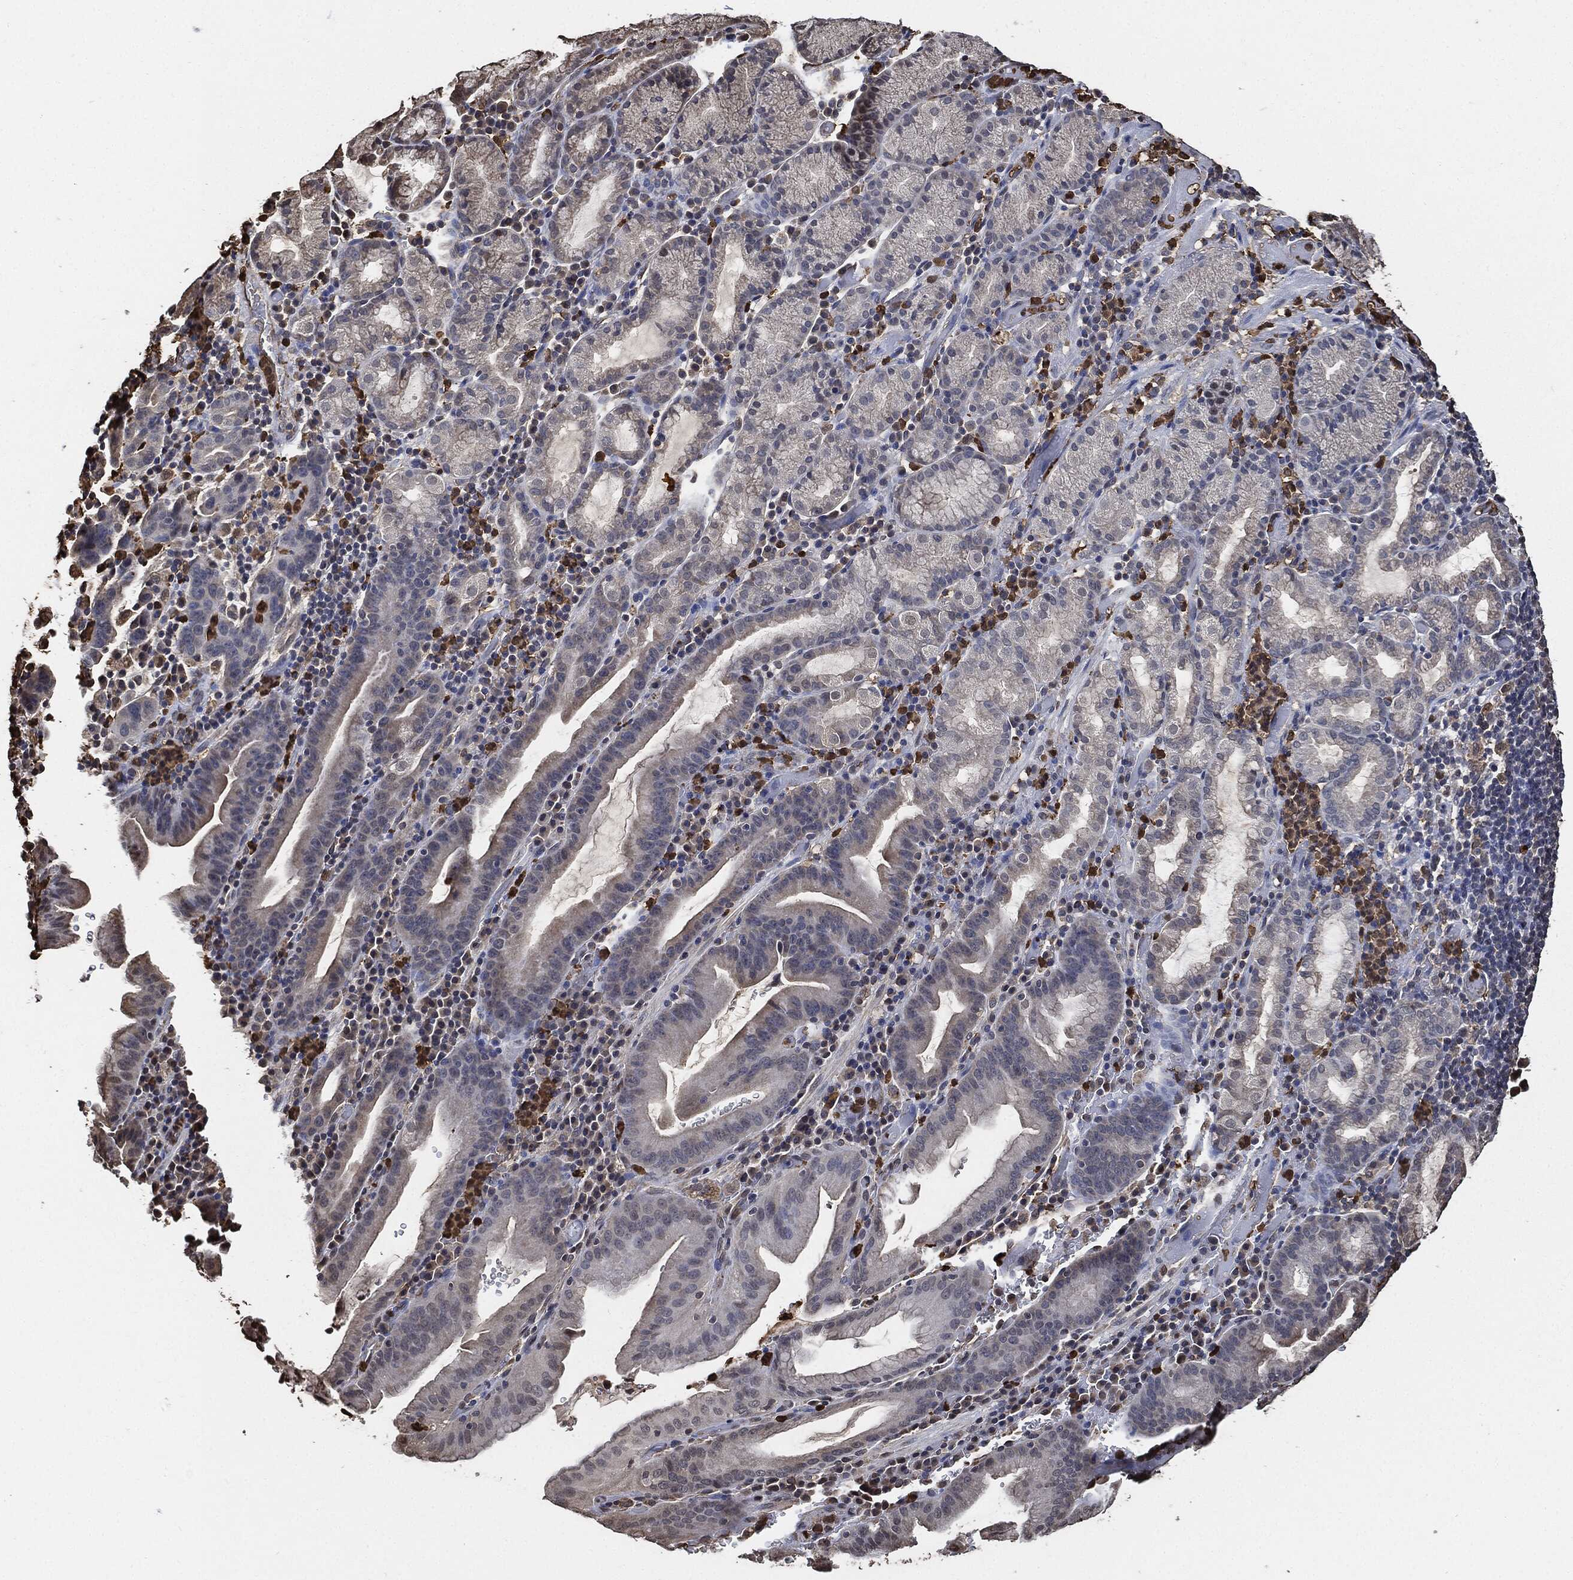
{"staining": {"intensity": "negative", "quantity": "none", "location": "none"}, "tissue": "stomach cancer", "cell_type": "Tumor cells", "image_type": "cancer", "snomed": [{"axis": "morphology", "description": "Adenocarcinoma, NOS"}, {"axis": "topography", "description": "Stomach"}], "caption": "The immunohistochemistry micrograph has no significant expression in tumor cells of stomach adenocarcinoma tissue. (Stains: DAB immunohistochemistry (IHC) with hematoxylin counter stain, Microscopy: brightfield microscopy at high magnification).", "gene": "S100A9", "patient": {"sex": "male", "age": 79}}